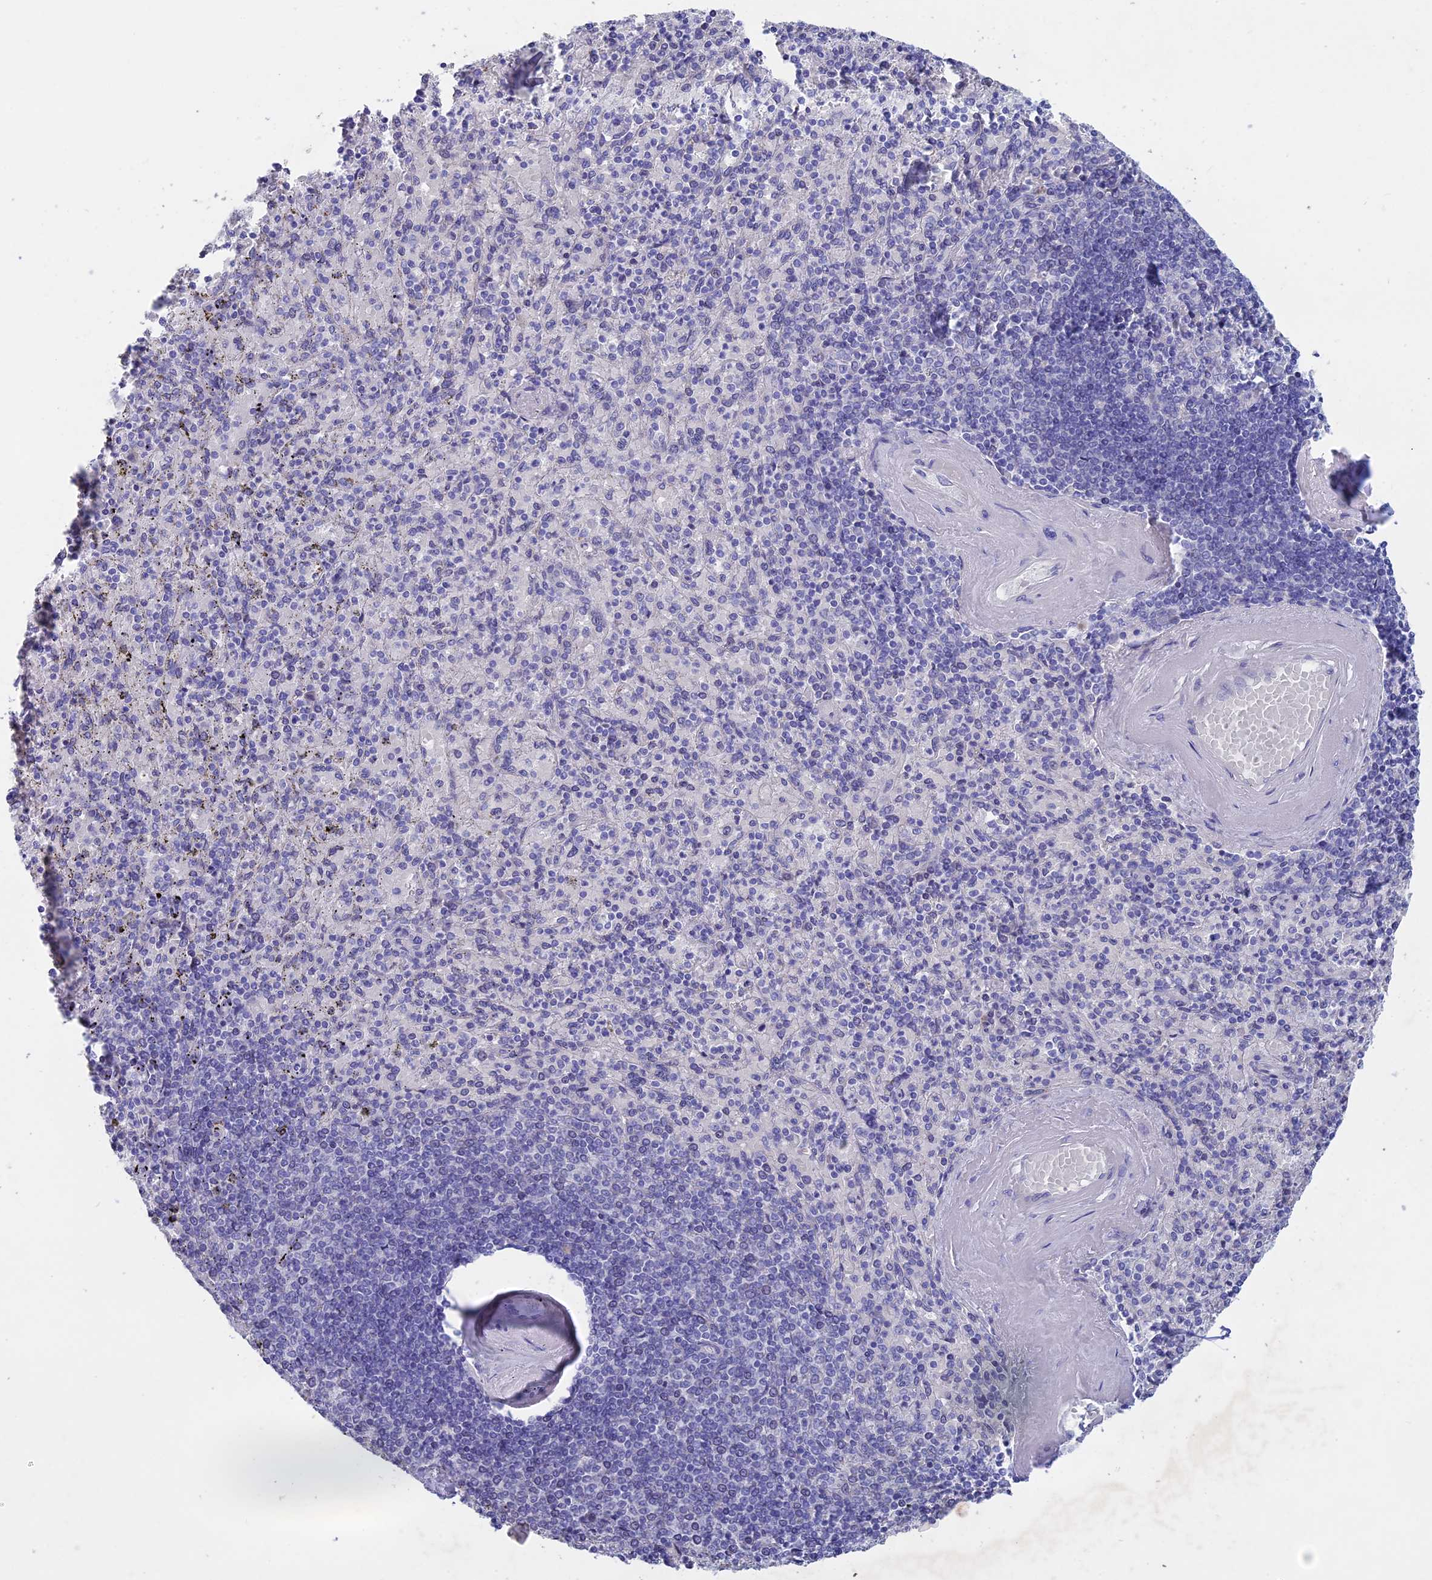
{"staining": {"intensity": "negative", "quantity": "none", "location": "none"}, "tissue": "spleen", "cell_type": "Cells in red pulp", "image_type": "normal", "snomed": [{"axis": "morphology", "description": "Normal tissue, NOS"}, {"axis": "topography", "description": "Spleen"}], "caption": "Image shows no protein expression in cells in red pulp of unremarkable spleen.", "gene": "BTBD19", "patient": {"sex": "male", "age": 82}}